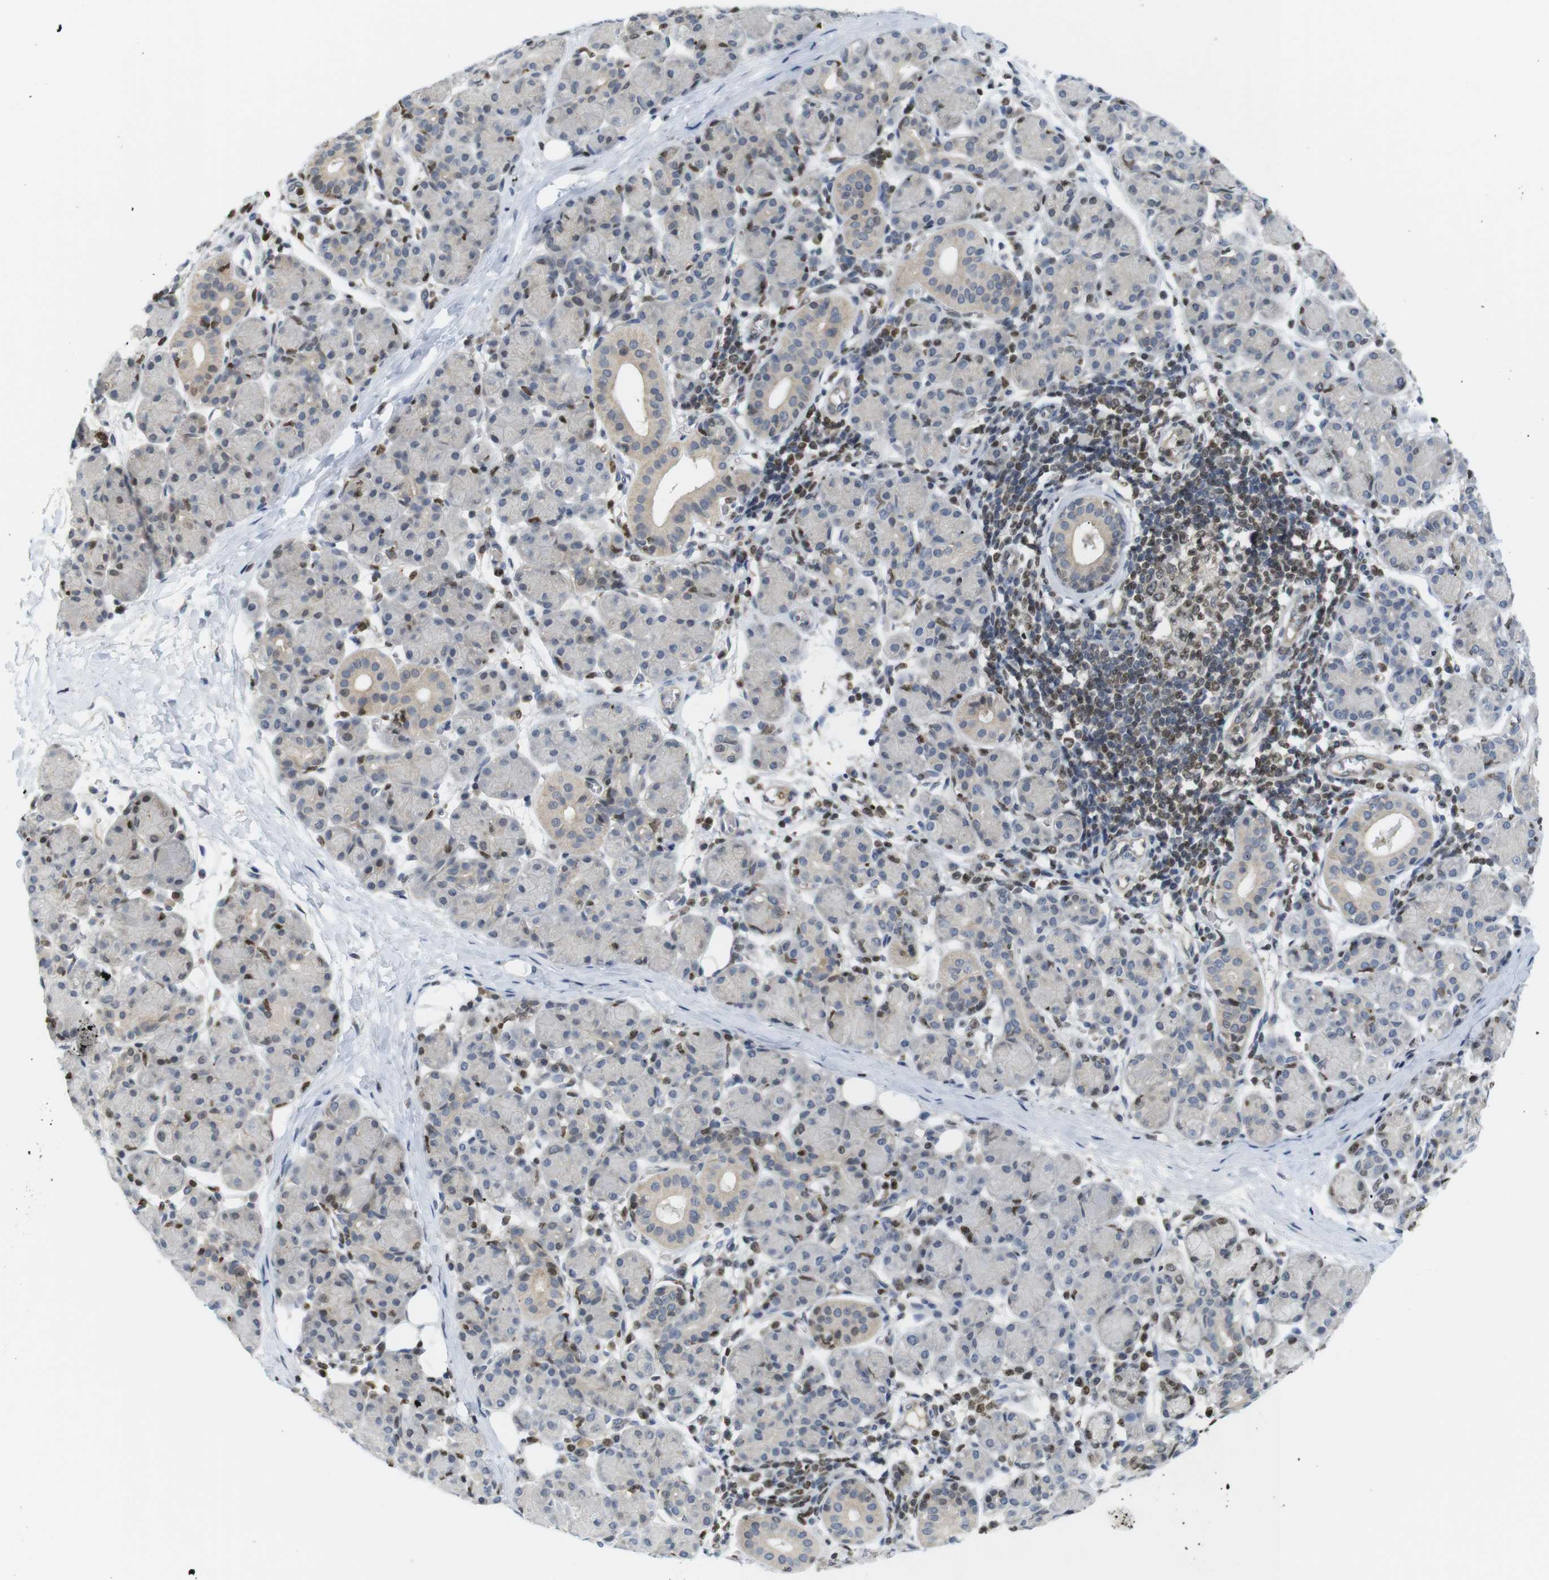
{"staining": {"intensity": "moderate", "quantity": "<25%", "location": "nuclear"}, "tissue": "salivary gland", "cell_type": "Glandular cells", "image_type": "normal", "snomed": [{"axis": "morphology", "description": "Normal tissue, NOS"}, {"axis": "morphology", "description": "Inflammation, NOS"}, {"axis": "topography", "description": "Lymph node"}, {"axis": "topography", "description": "Salivary gland"}], "caption": "IHC of unremarkable human salivary gland displays low levels of moderate nuclear positivity in approximately <25% of glandular cells.", "gene": "MBD1", "patient": {"sex": "male", "age": 3}}